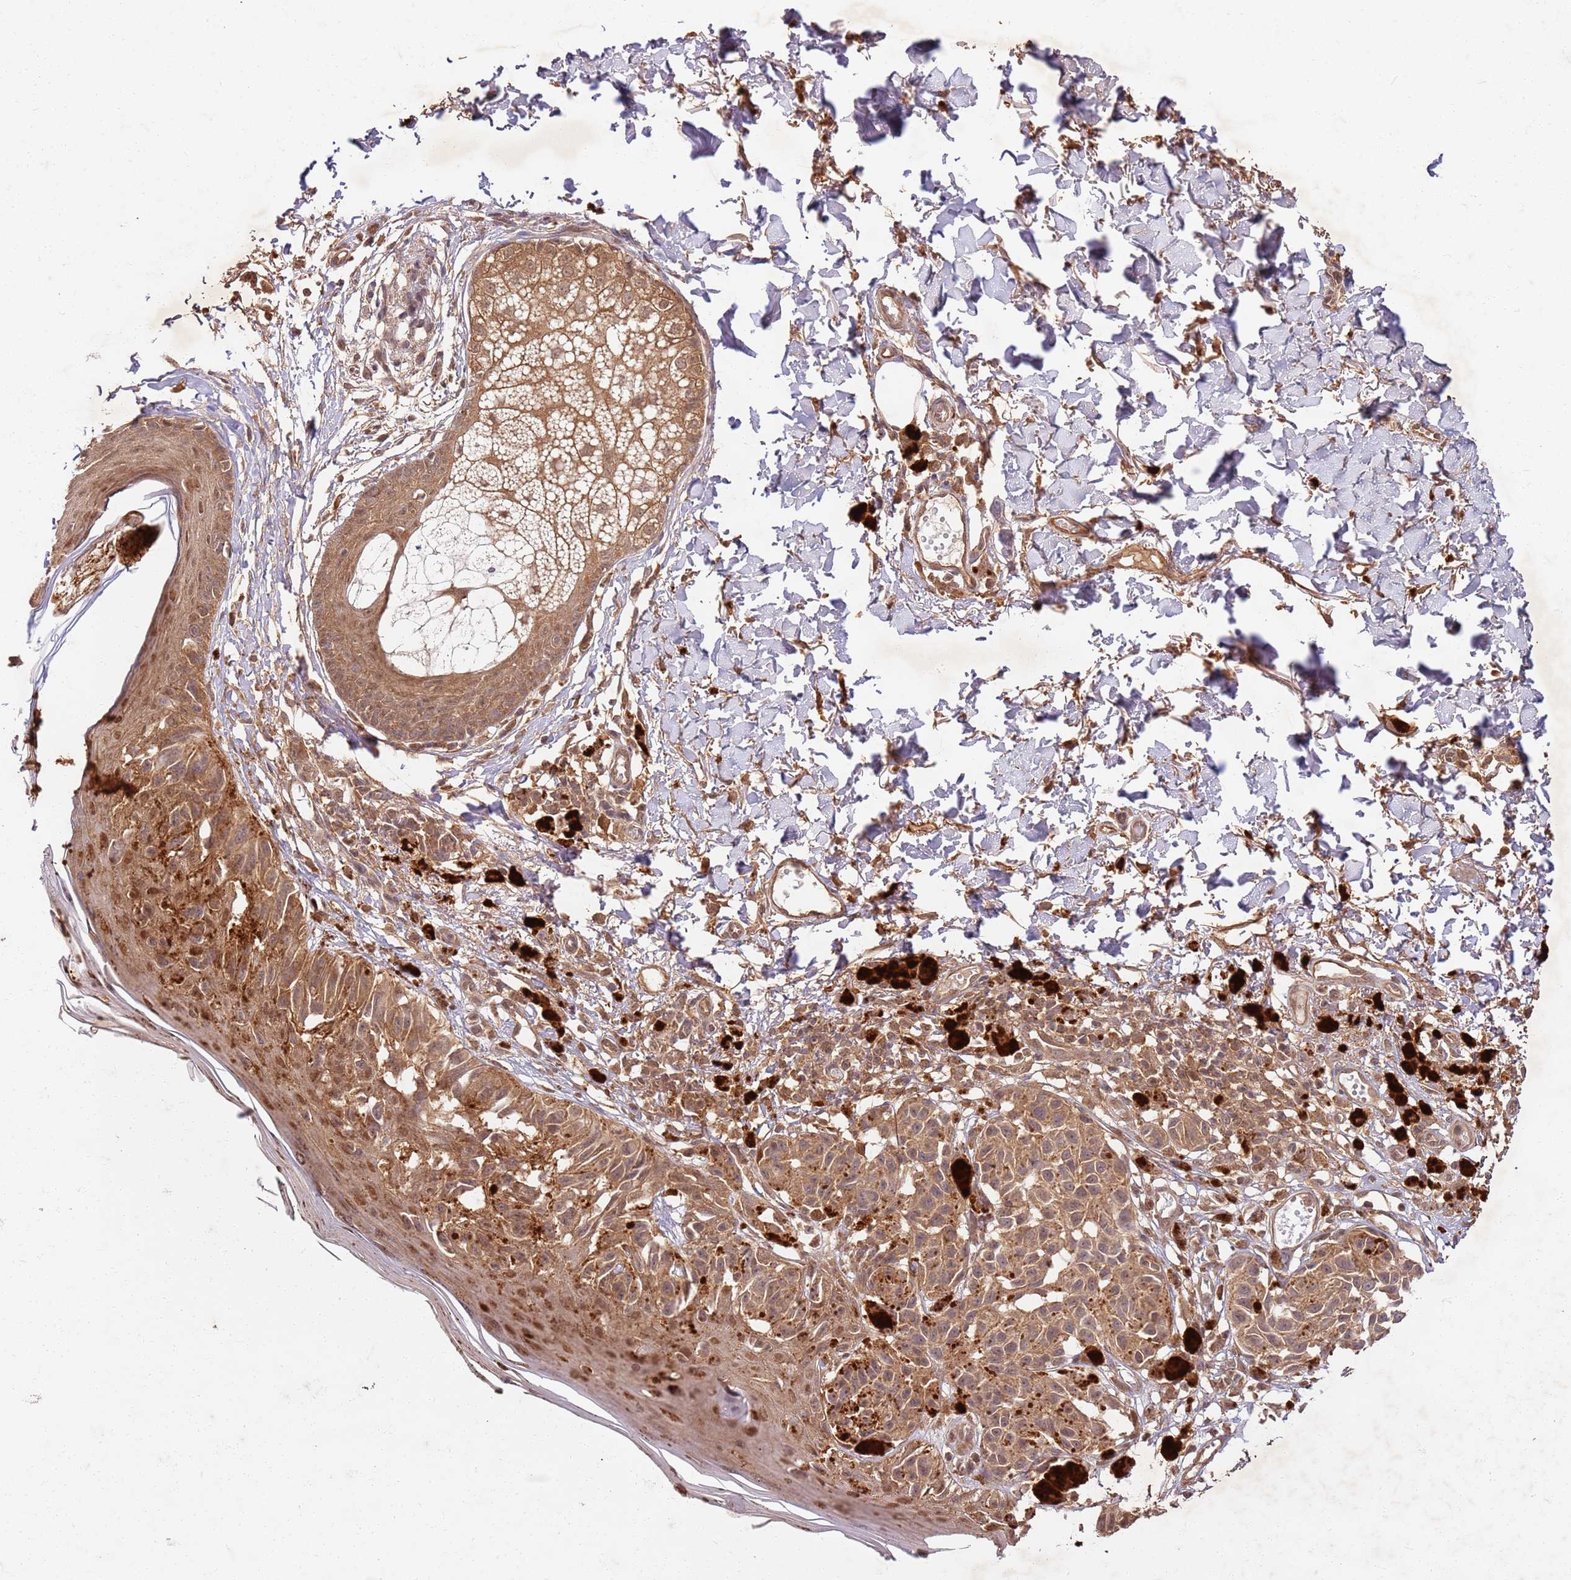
{"staining": {"intensity": "moderate", "quantity": ">75%", "location": "cytoplasmic/membranous"}, "tissue": "melanoma", "cell_type": "Tumor cells", "image_type": "cancer", "snomed": [{"axis": "morphology", "description": "Malignant melanoma, NOS"}, {"axis": "topography", "description": "Skin"}], "caption": "Malignant melanoma was stained to show a protein in brown. There is medium levels of moderate cytoplasmic/membranous staining in approximately >75% of tumor cells.", "gene": "UBE3A", "patient": {"sex": "male", "age": 73}}